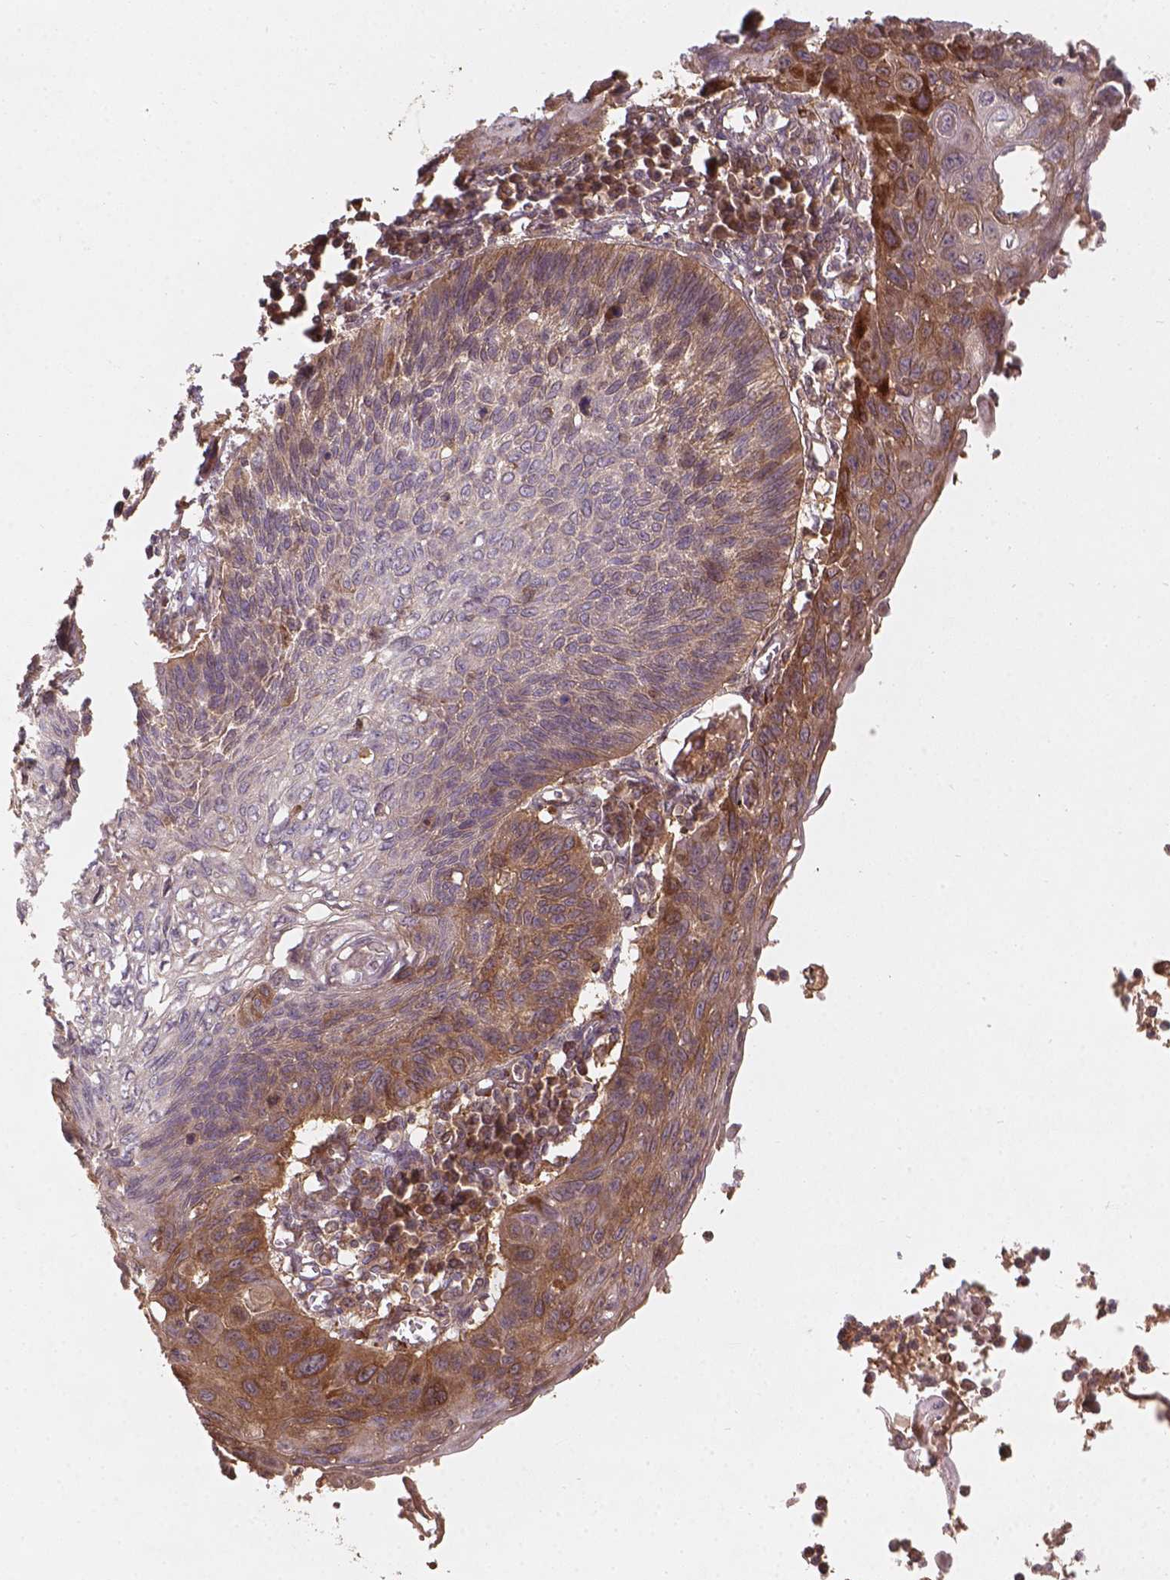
{"staining": {"intensity": "moderate", "quantity": ">75%", "location": "cytoplasmic/membranous"}, "tissue": "lung cancer", "cell_type": "Tumor cells", "image_type": "cancer", "snomed": [{"axis": "morphology", "description": "Squamous cell carcinoma, NOS"}, {"axis": "topography", "description": "Lung"}], "caption": "Human lung cancer stained with a protein marker shows moderate staining in tumor cells.", "gene": "XPR1", "patient": {"sex": "male", "age": 78}}